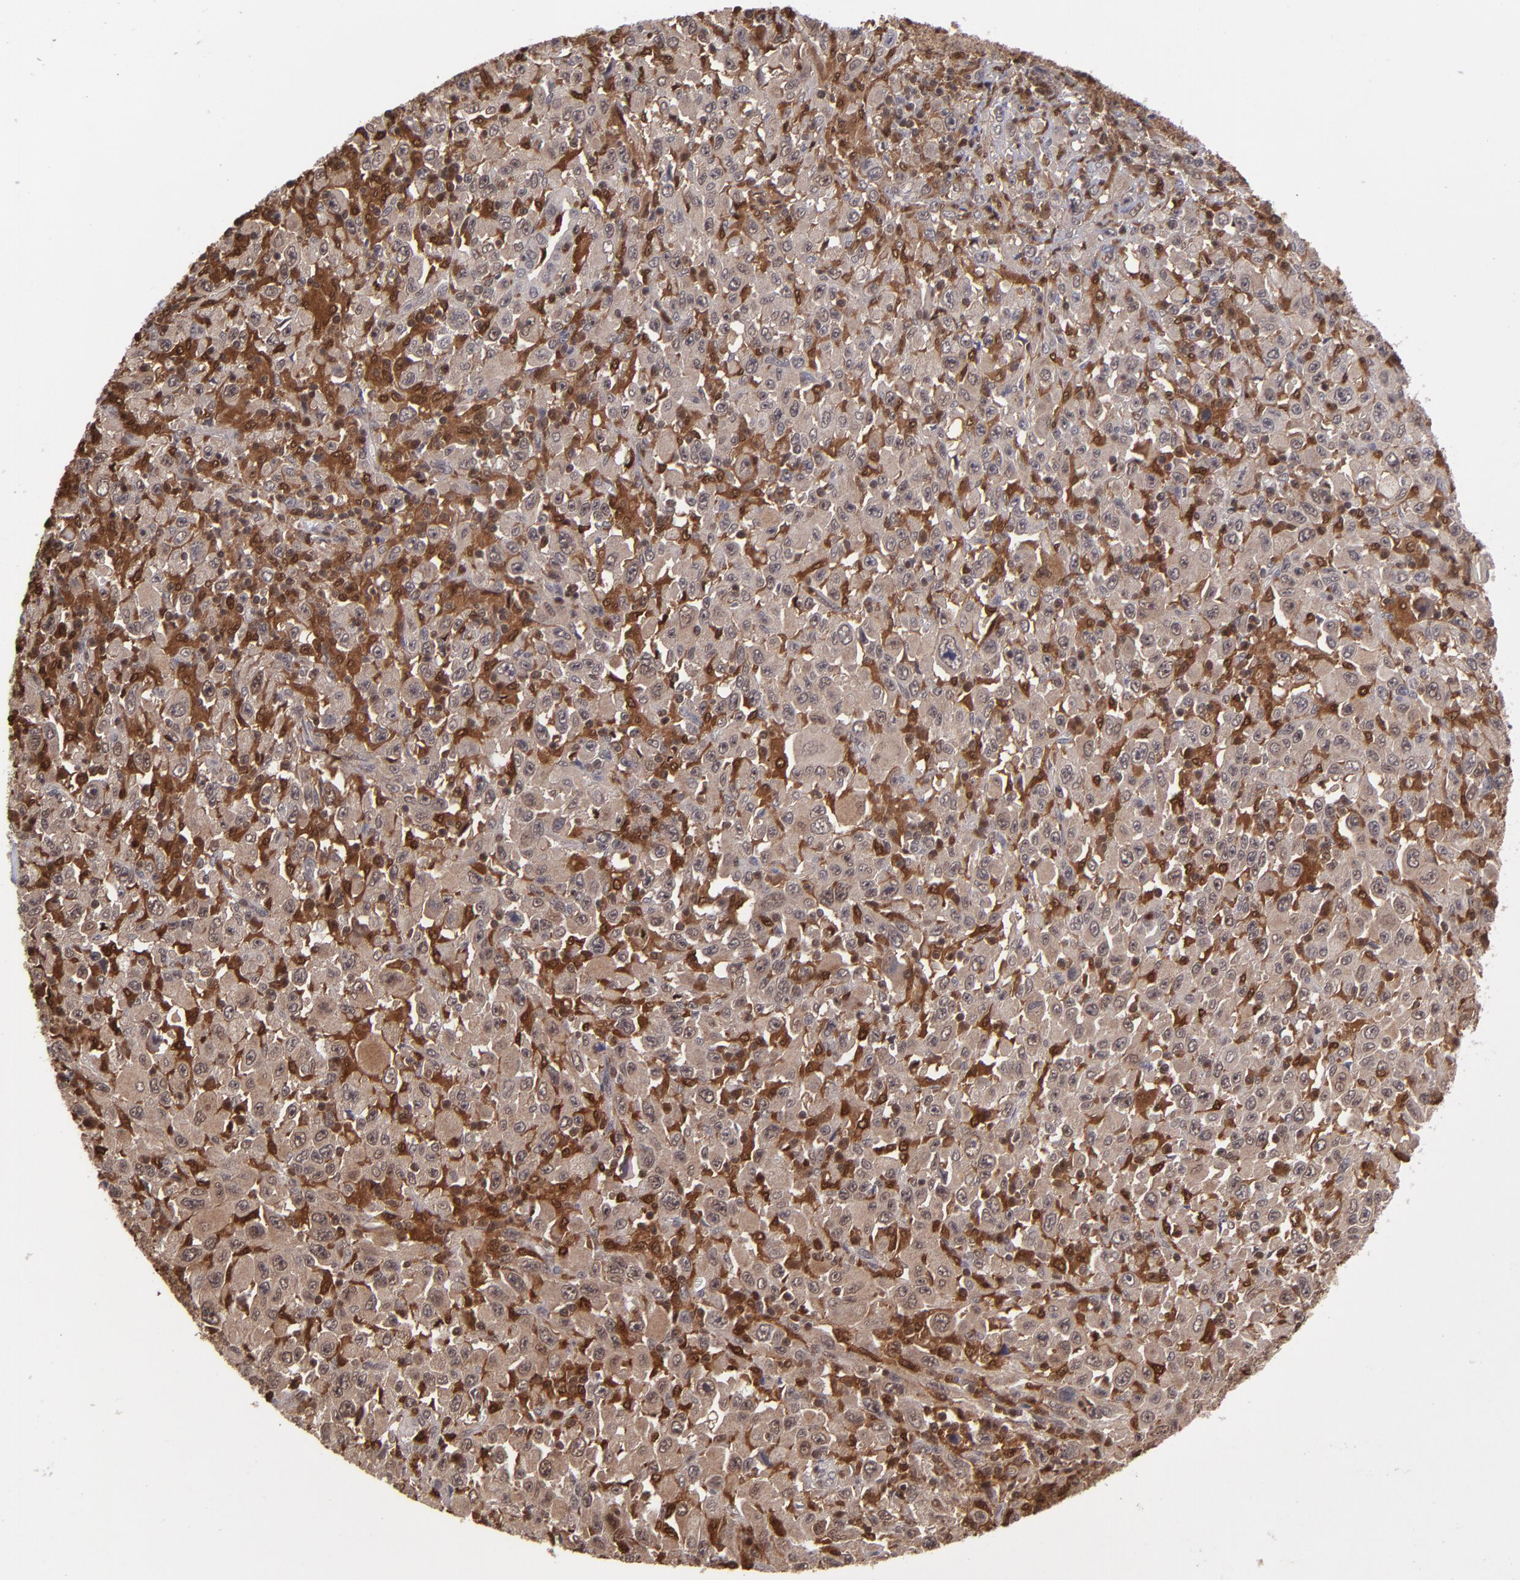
{"staining": {"intensity": "weak", "quantity": ">75%", "location": "cytoplasmic/membranous,nuclear"}, "tissue": "melanoma", "cell_type": "Tumor cells", "image_type": "cancer", "snomed": [{"axis": "morphology", "description": "Malignant melanoma, Metastatic site"}, {"axis": "topography", "description": "Skin"}], "caption": "IHC photomicrograph of malignant melanoma (metastatic site) stained for a protein (brown), which reveals low levels of weak cytoplasmic/membranous and nuclear staining in about >75% of tumor cells.", "gene": "GRB2", "patient": {"sex": "female", "age": 56}}